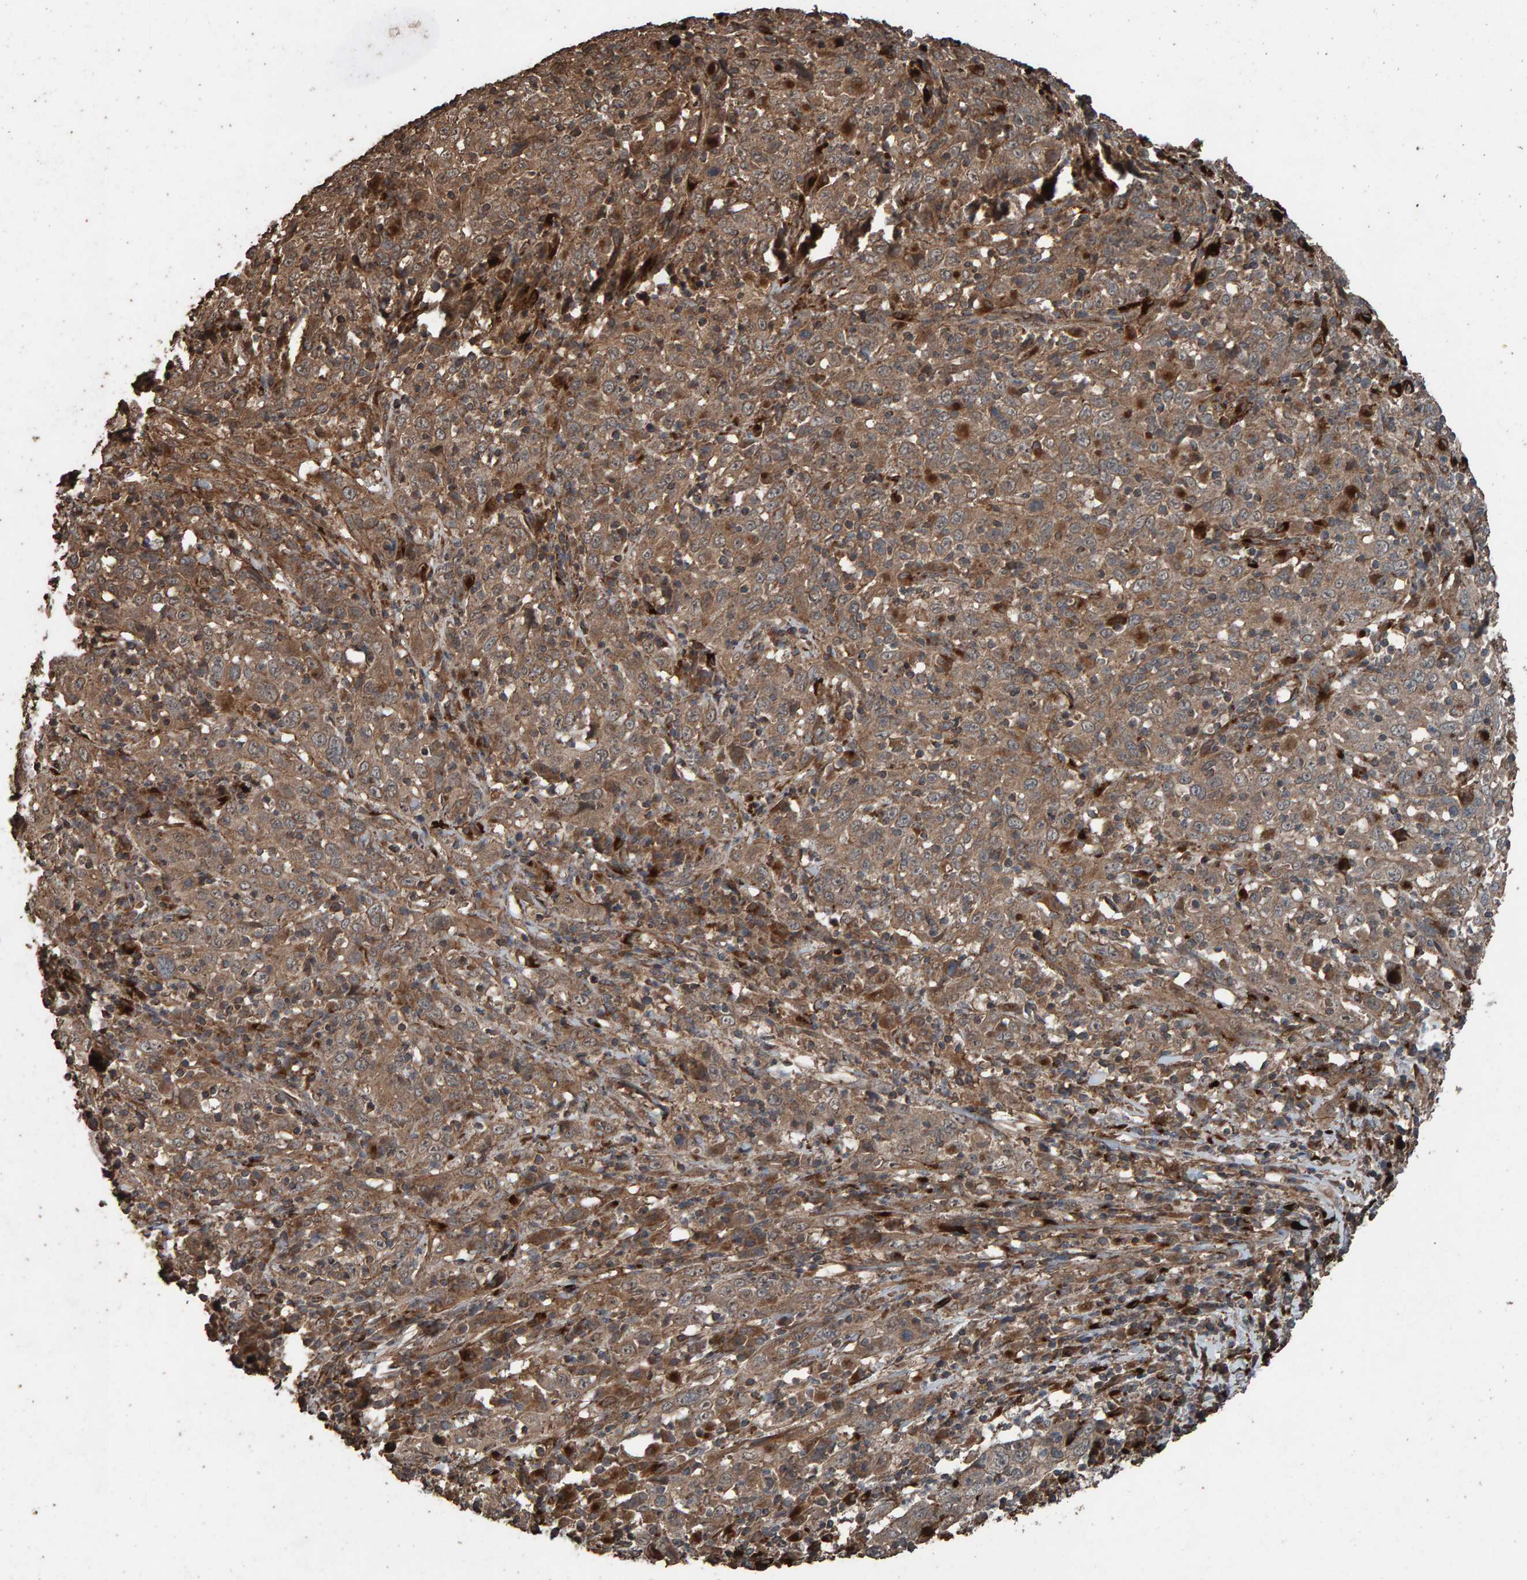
{"staining": {"intensity": "moderate", "quantity": ">75%", "location": "cytoplasmic/membranous"}, "tissue": "cervical cancer", "cell_type": "Tumor cells", "image_type": "cancer", "snomed": [{"axis": "morphology", "description": "Squamous cell carcinoma, NOS"}, {"axis": "topography", "description": "Cervix"}], "caption": "Tumor cells display medium levels of moderate cytoplasmic/membranous positivity in approximately >75% of cells in squamous cell carcinoma (cervical).", "gene": "DUS1L", "patient": {"sex": "female", "age": 46}}